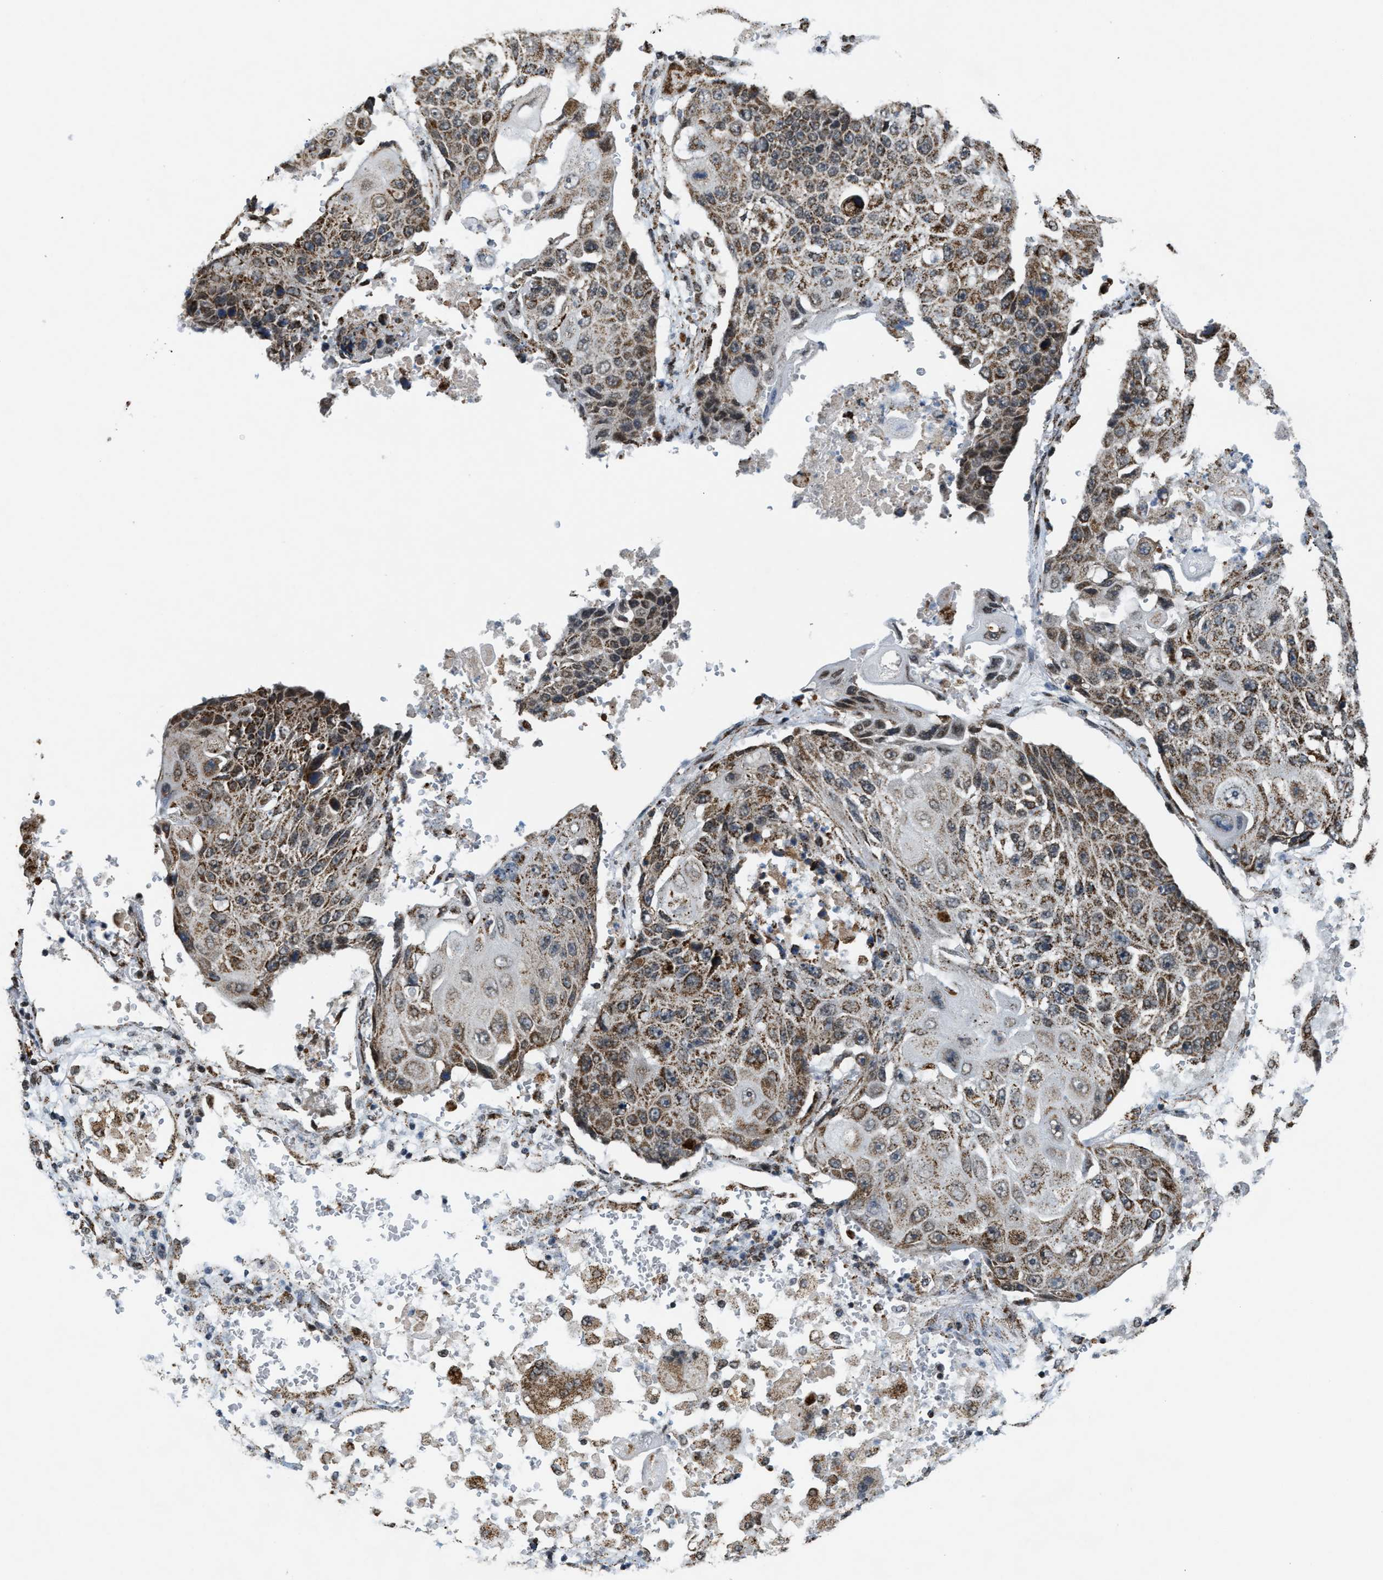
{"staining": {"intensity": "moderate", "quantity": ">75%", "location": "cytoplasmic/membranous"}, "tissue": "lung cancer", "cell_type": "Tumor cells", "image_type": "cancer", "snomed": [{"axis": "morphology", "description": "Squamous cell carcinoma, NOS"}, {"axis": "topography", "description": "Lung"}], "caption": "A high-resolution histopathology image shows immunohistochemistry (IHC) staining of lung cancer, which displays moderate cytoplasmic/membranous staining in about >75% of tumor cells. (DAB (3,3'-diaminobenzidine) = brown stain, brightfield microscopy at high magnification).", "gene": "HIBADH", "patient": {"sex": "male", "age": 61}}